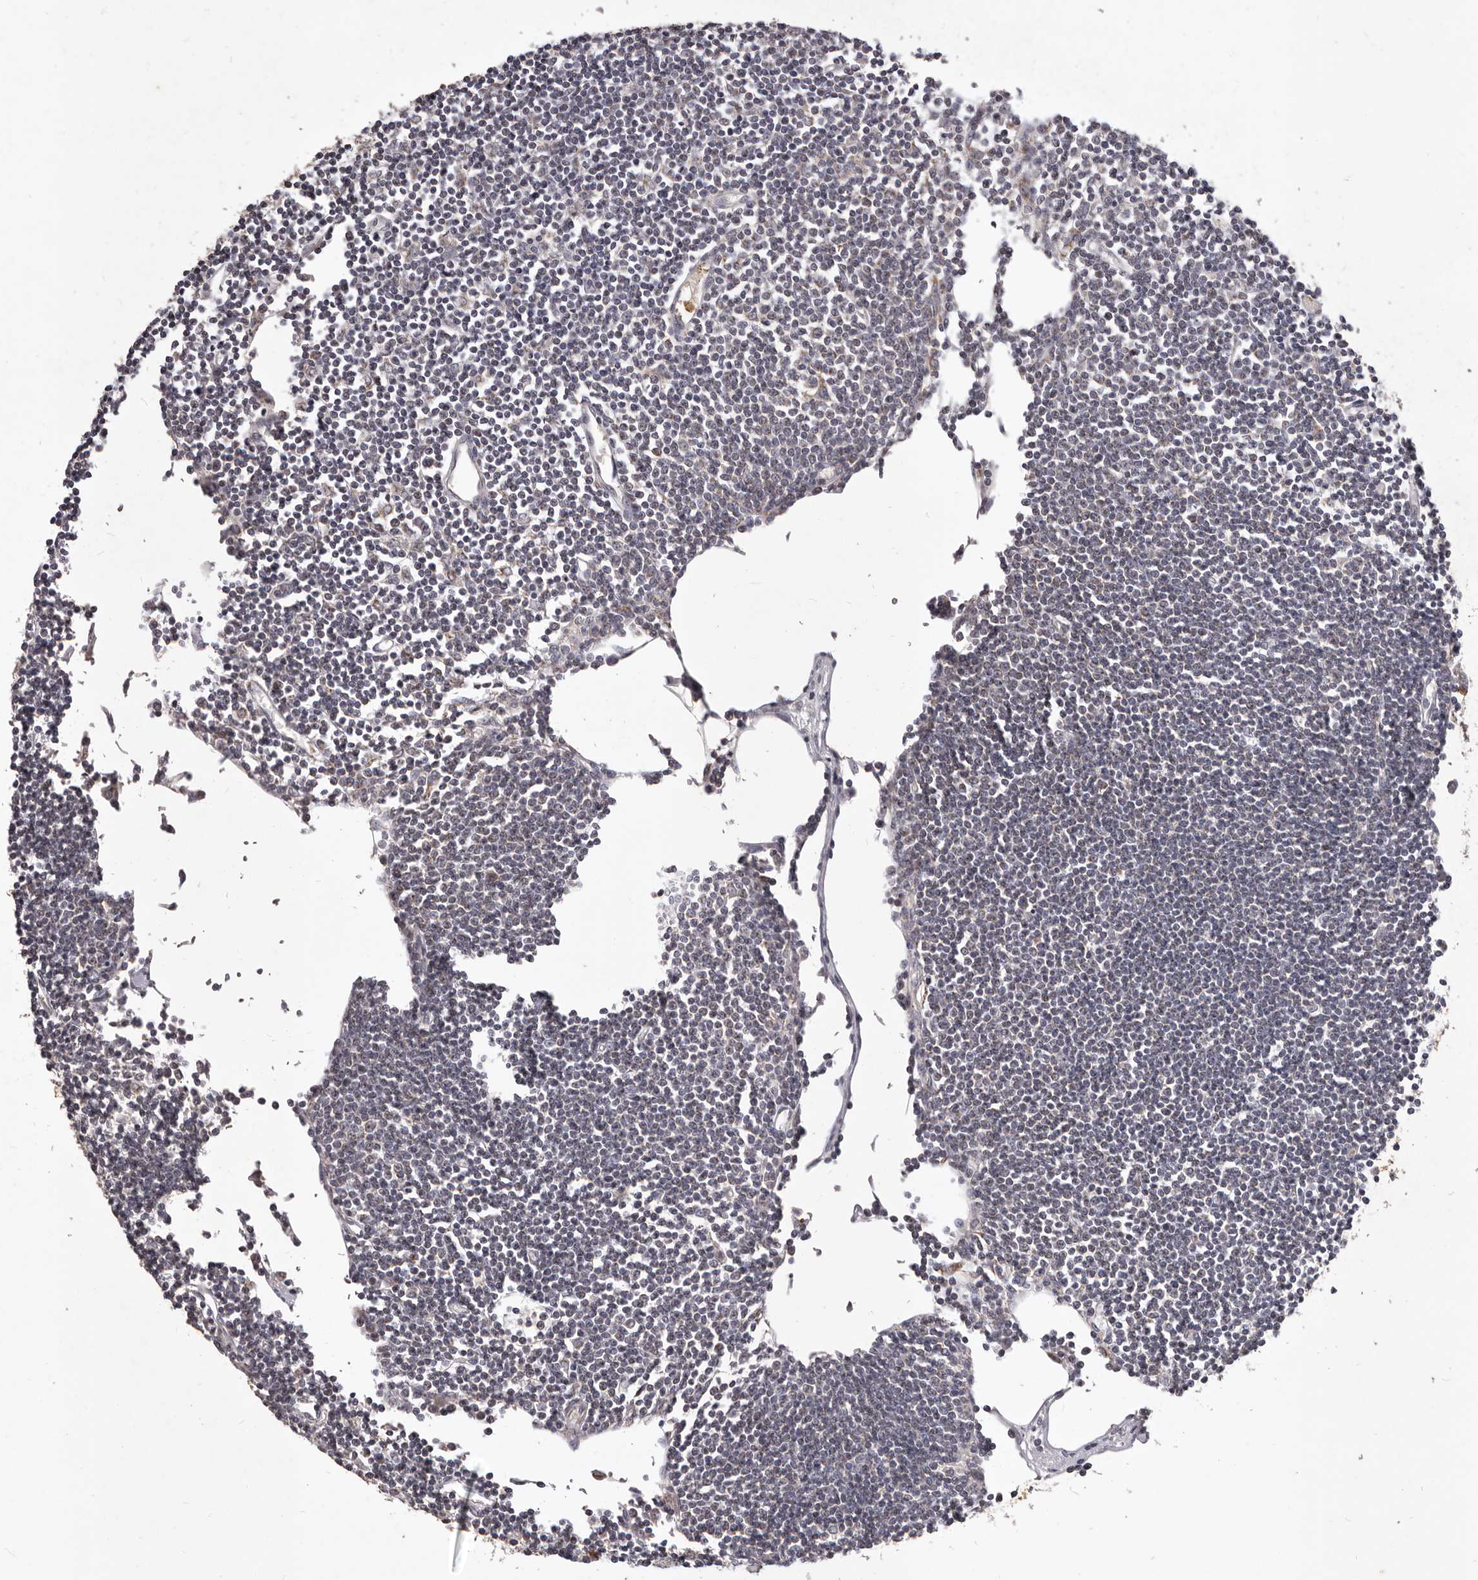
{"staining": {"intensity": "moderate", "quantity": "<25%", "location": "cytoplasmic/membranous"}, "tissue": "lymph node", "cell_type": "Germinal center cells", "image_type": "normal", "snomed": [{"axis": "morphology", "description": "Normal tissue, NOS"}, {"axis": "topography", "description": "Lymph node"}], "caption": "DAB immunohistochemical staining of normal lymph node exhibits moderate cytoplasmic/membranous protein staining in approximately <25% of germinal center cells.", "gene": "CXCL14", "patient": {"sex": "female", "age": 11}}